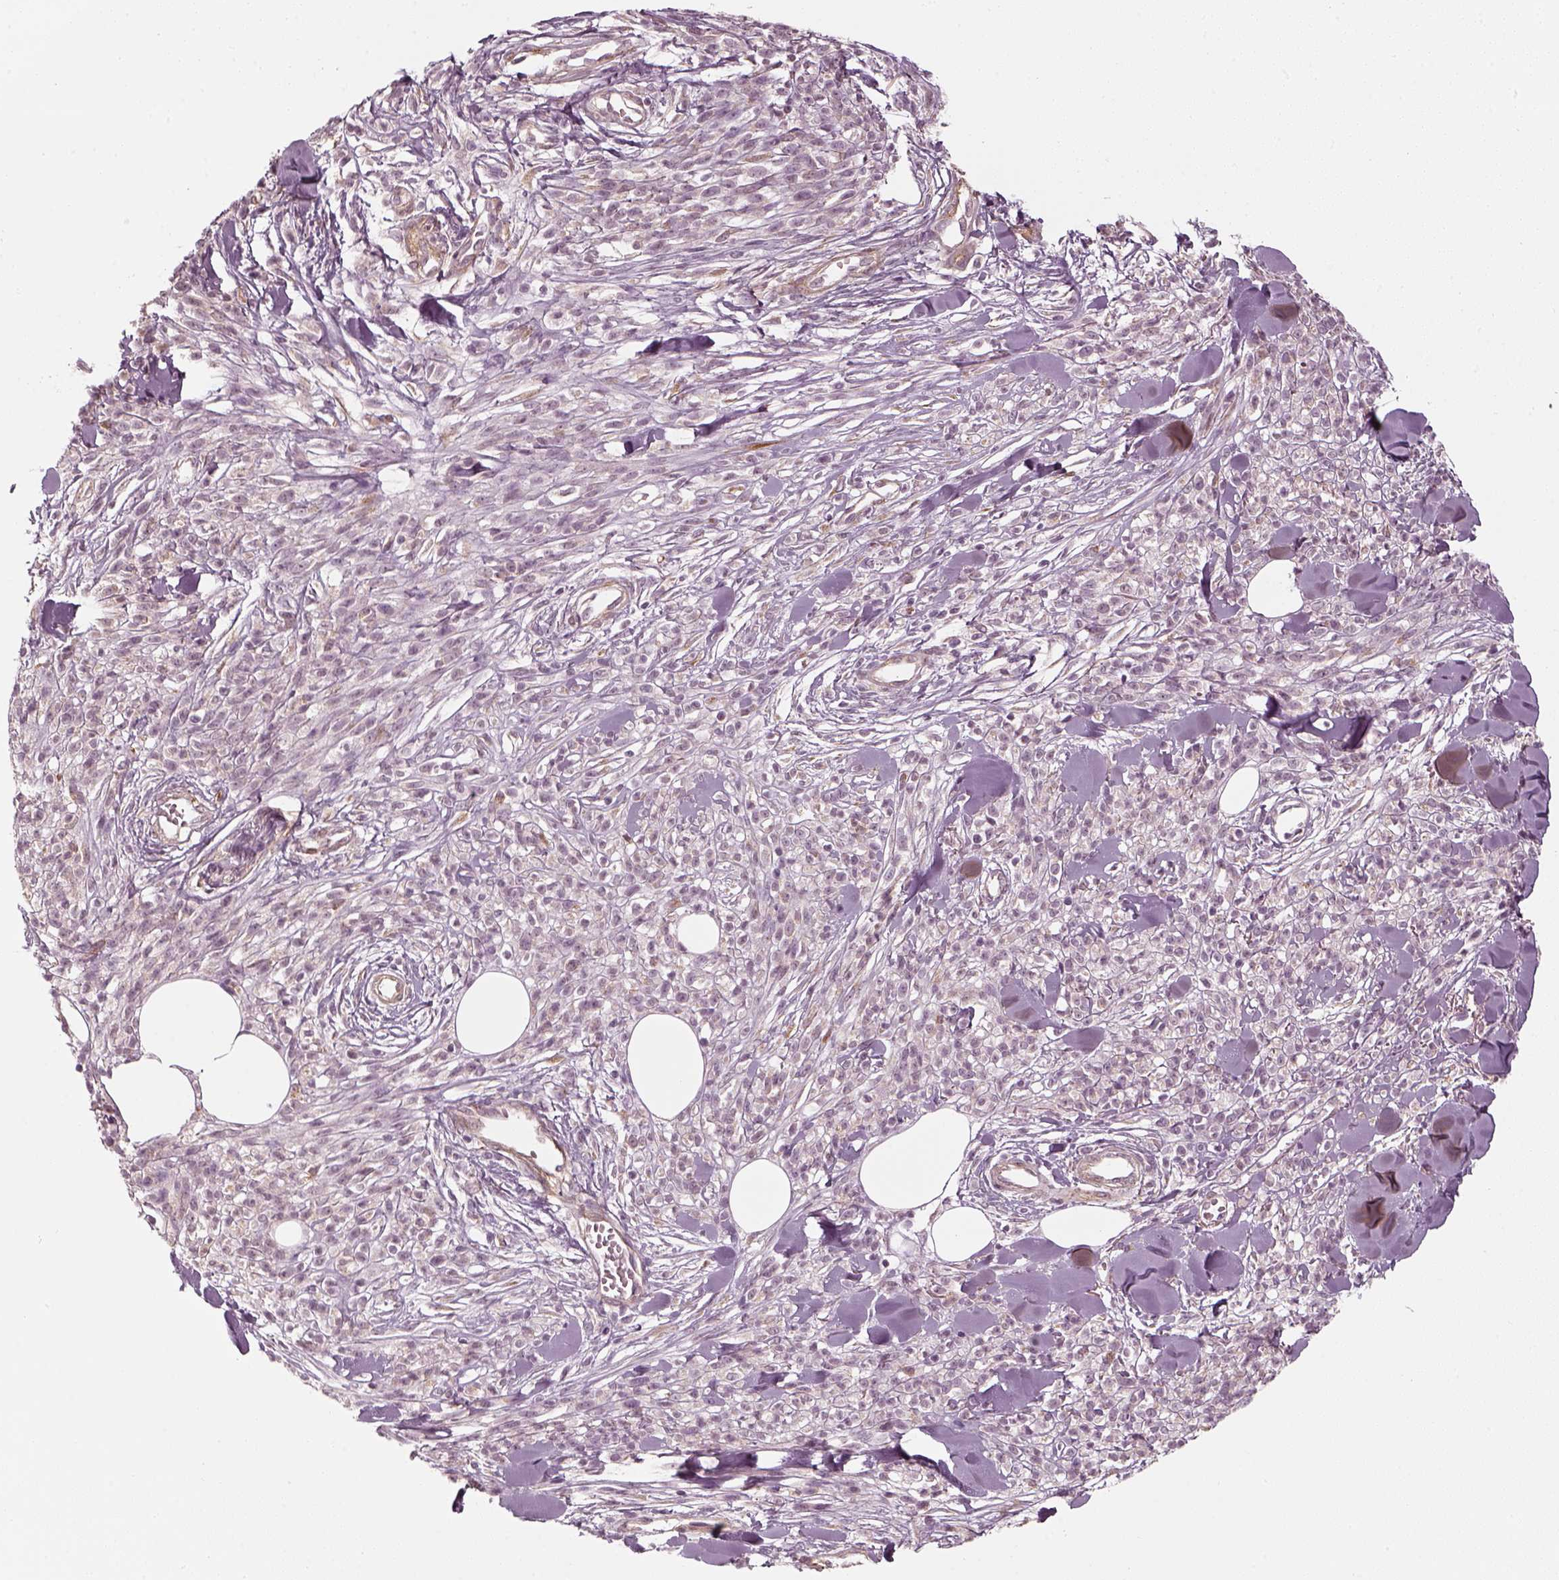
{"staining": {"intensity": "weak", "quantity": "<25%", "location": "cytoplasmic/membranous"}, "tissue": "melanoma", "cell_type": "Tumor cells", "image_type": "cancer", "snomed": [{"axis": "morphology", "description": "Malignant melanoma, NOS"}, {"axis": "topography", "description": "Skin"}, {"axis": "topography", "description": "Skin of trunk"}], "caption": "DAB immunohistochemical staining of human melanoma shows no significant expression in tumor cells.", "gene": "LAMB2", "patient": {"sex": "male", "age": 74}}